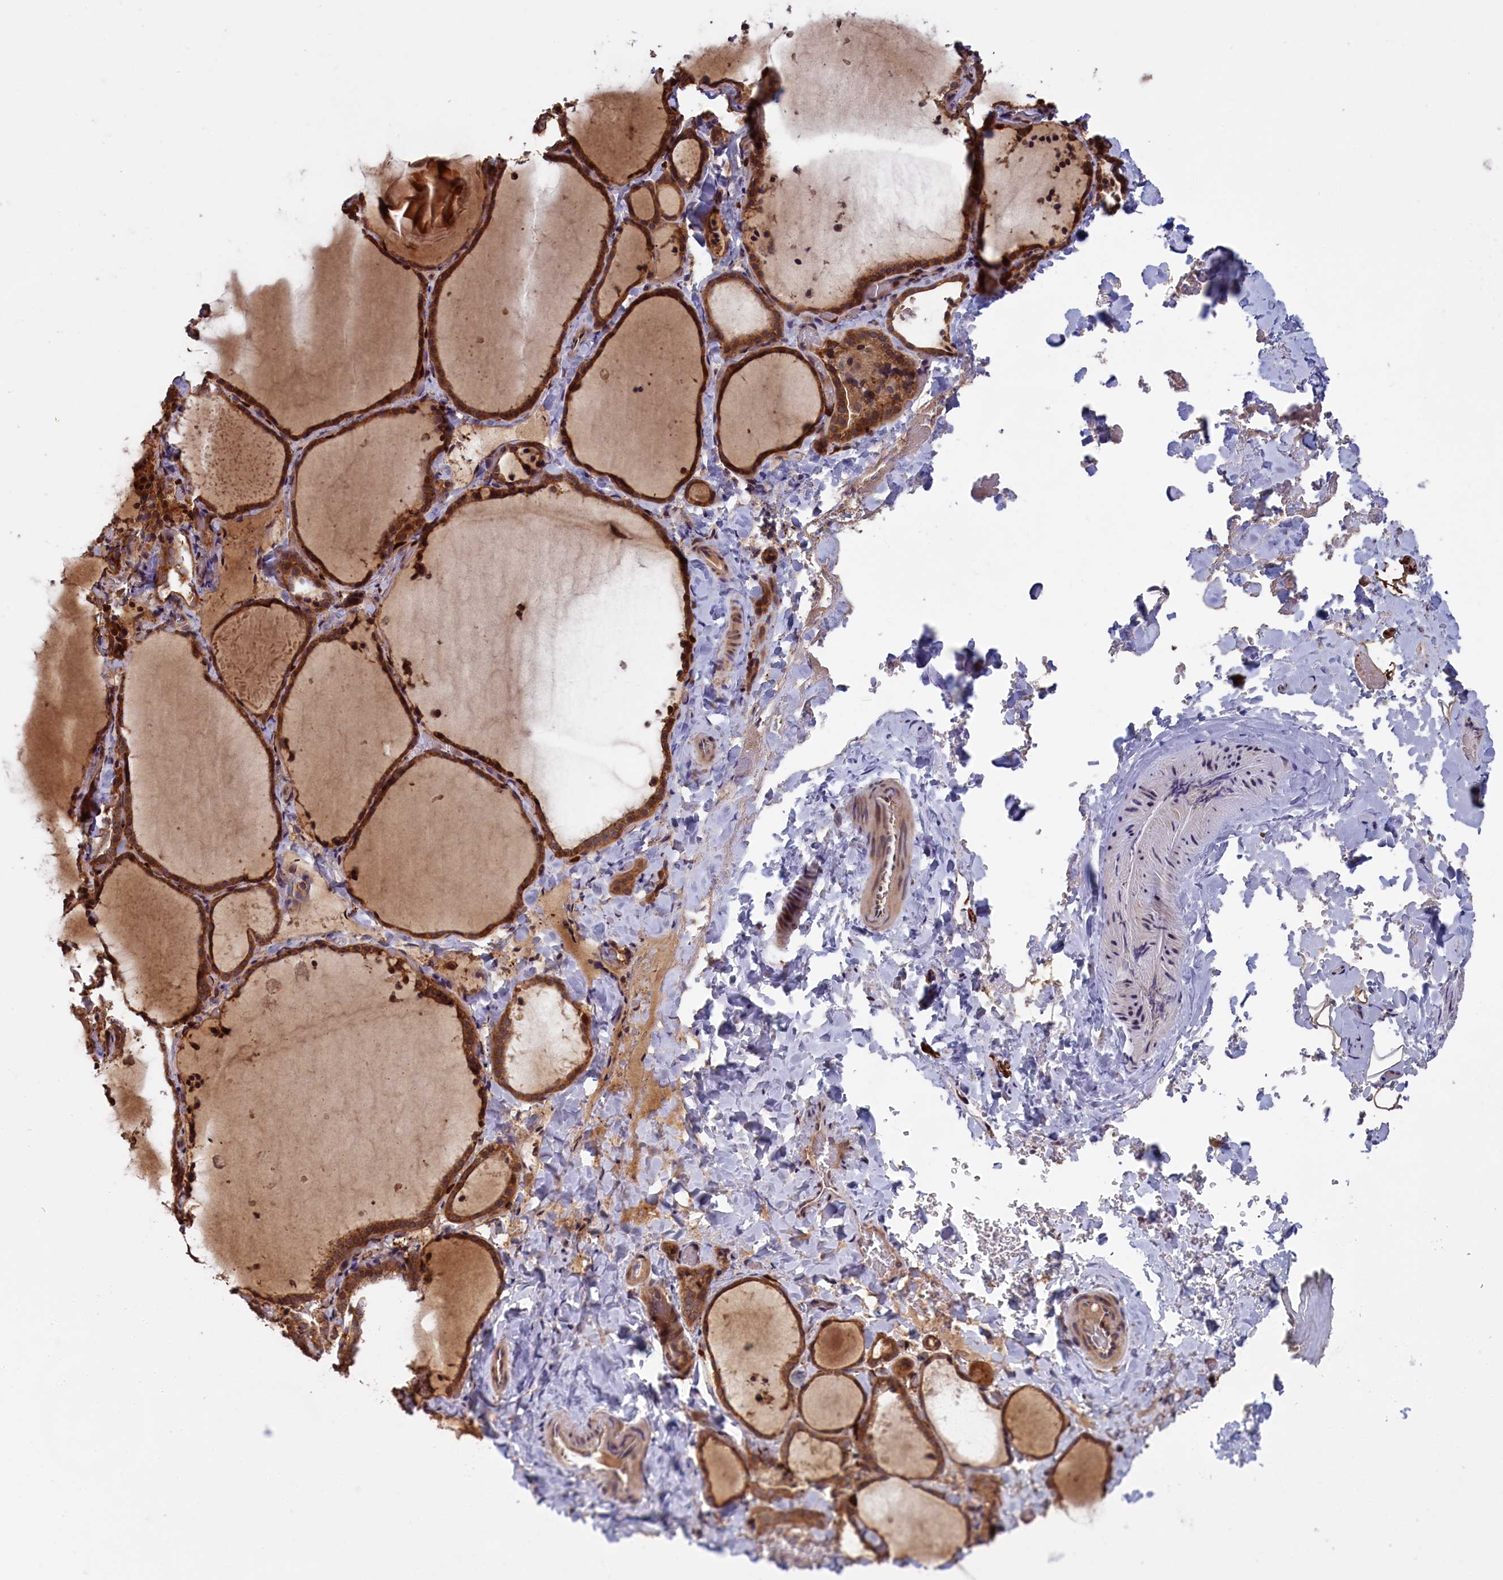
{"staining": {"intensity": "strong", "quantity": ">75%", "location": "cytoplasmic/membranous"}, "tissue": "thyroid gland", "cell_type": "Glandular cells", "image_type": "normal", "snomed": [{"axis": "morphology", "description": "Normal tissue, NOS"}, {"axis": "topography", "description": "Thyroid gland"}], "caption": "Protein staining of normal thyroid gland displays strong cytoplasmic/membranous positivity in approximately >75% of glandular cells. Using DAB (brown) and hematoxylin (blue) stains, captured at high magnification using brightfield microscopy.", "gene": "DENND1B", "patient": {"sex": "female", "age": 22}}